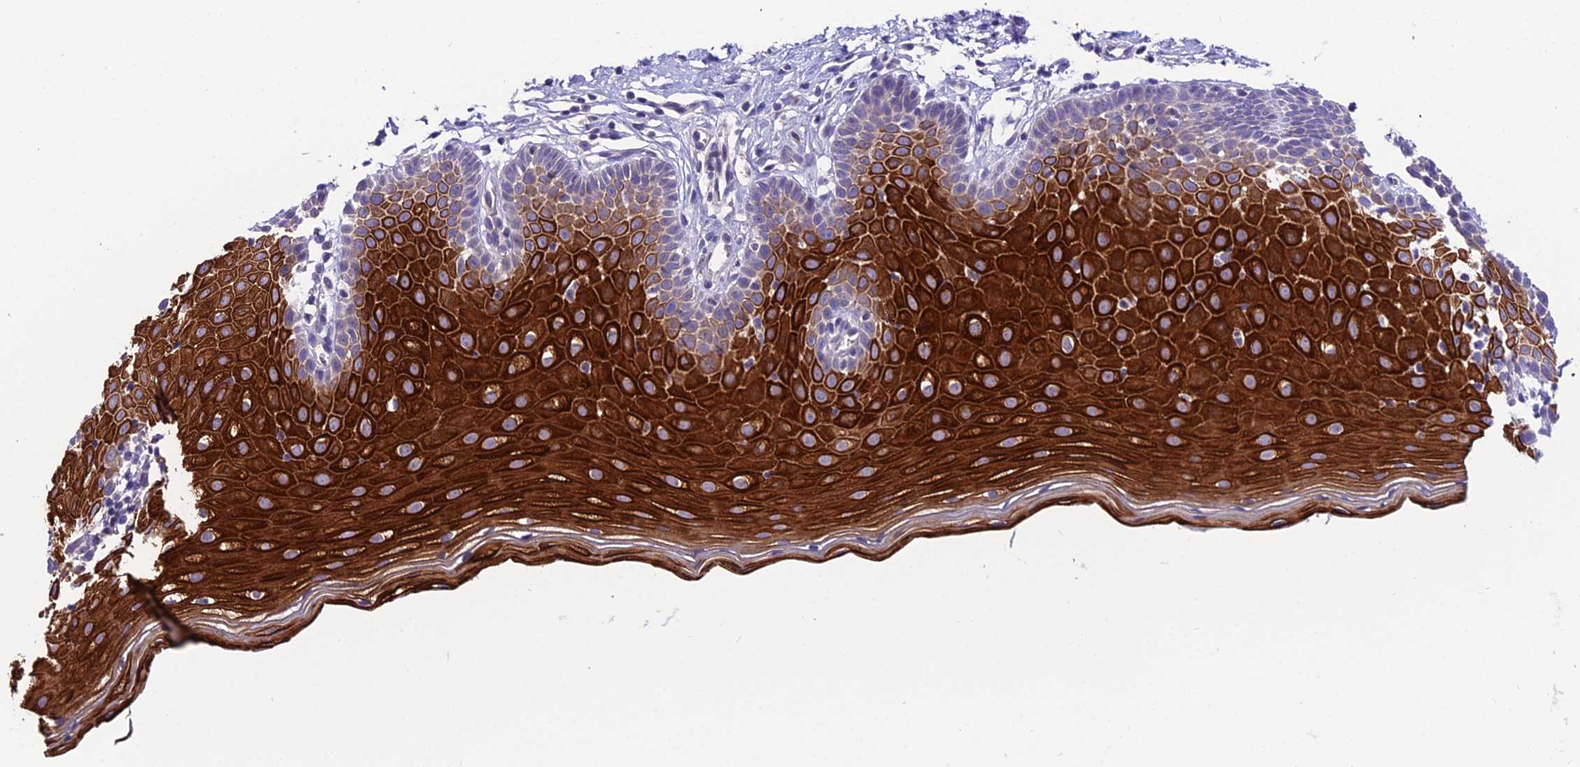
{"staining": {"intensity": "negative", "quantity": "none", "location": "none"}, "tissue": "cervix", "cell_type": "Glandular cells", "image_type": "normal", "snomed": [{"axis": "morphology", "description": "Normal tissue, NOS"}, {"axis": "topography", "description": "Cervix"}], "caption": "Immunohistochemistry (IHC) of unremarkable cervix shows no positivity in glandular cells. The staining was performed using DAB to visualize the protein expression in brown, while the nuclei were stained in blue with hematoxylin (Magnification: 20x).", "gene": "SHQ1", "patient": {"sex": "female", "age": 36}}